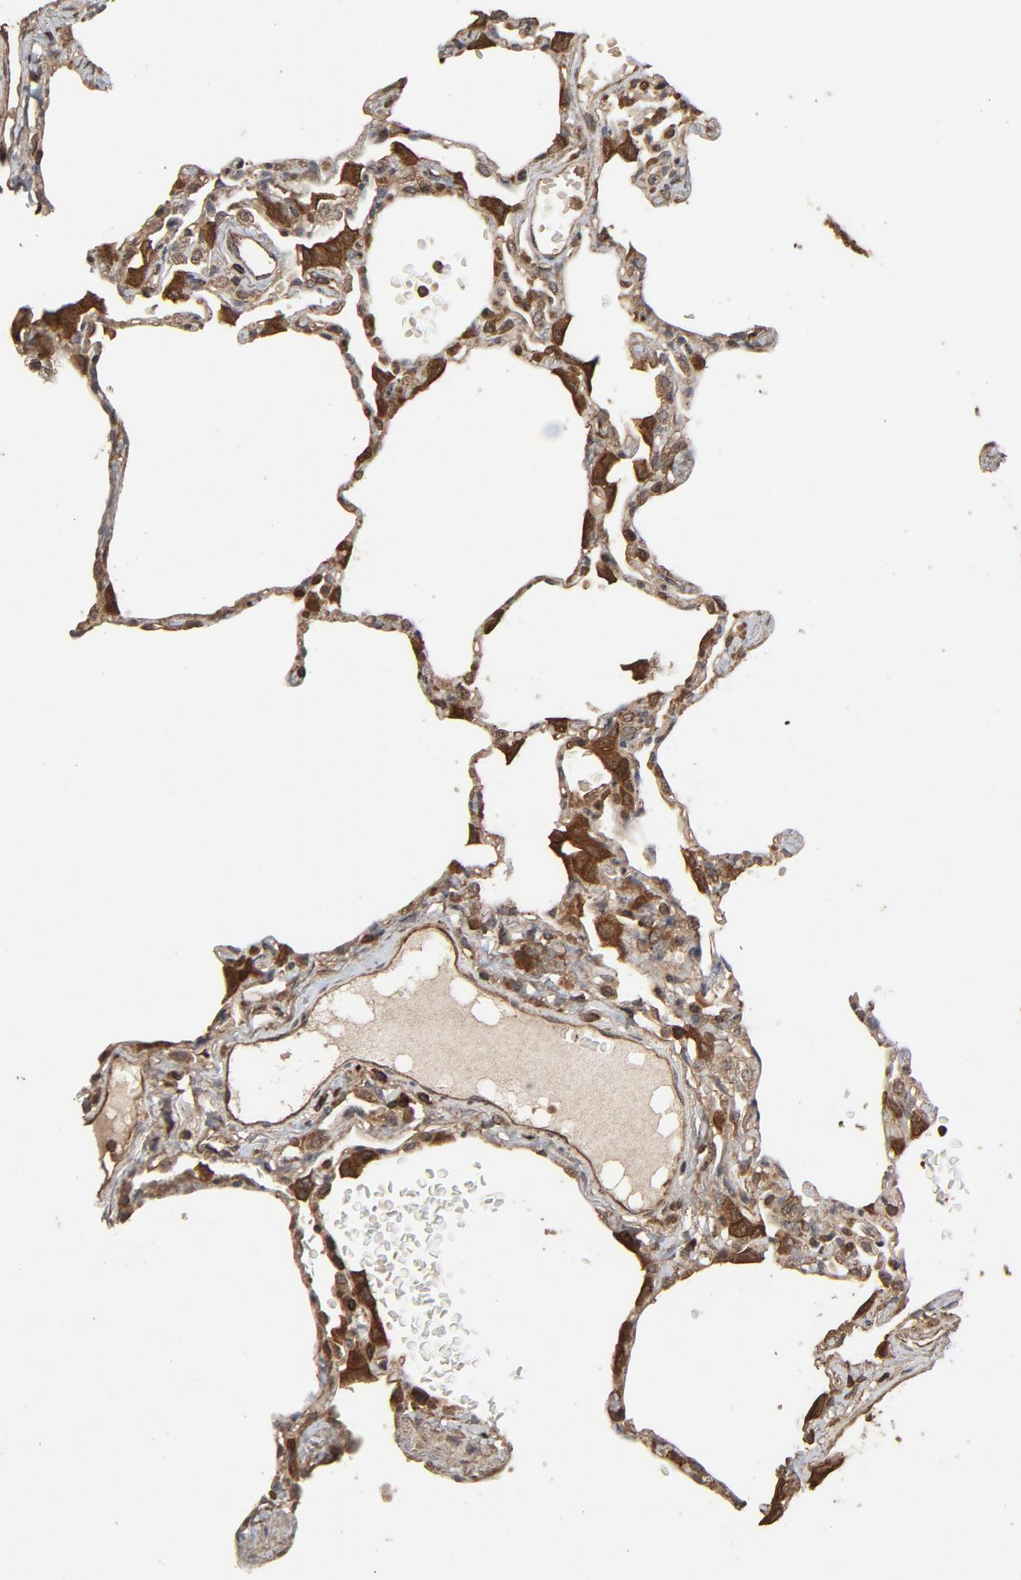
{"staining": {"intensity": "moderate", "quantity": "25%-75%", "location": "cytoplasmic/membranous,nuclear"}, "tissue": "lung", "cell_type": "Alveolar cells", "image_type": "normal", "snomed": [{"axis": "morphology", "description": "Normal tissue, NOS"}, {"axis": "topography", "description": "Lung"}], "caption": "Alveolar cells demonstrate medium levels of moderate cytoplasmic/membranous,nuclear staining in about 25%-75% of cells in benign lung. (IHC, brightfield microscopy, high magnification).", "gene": "RPS6KA6", "patient": {"sex": "female", "age": 49}}